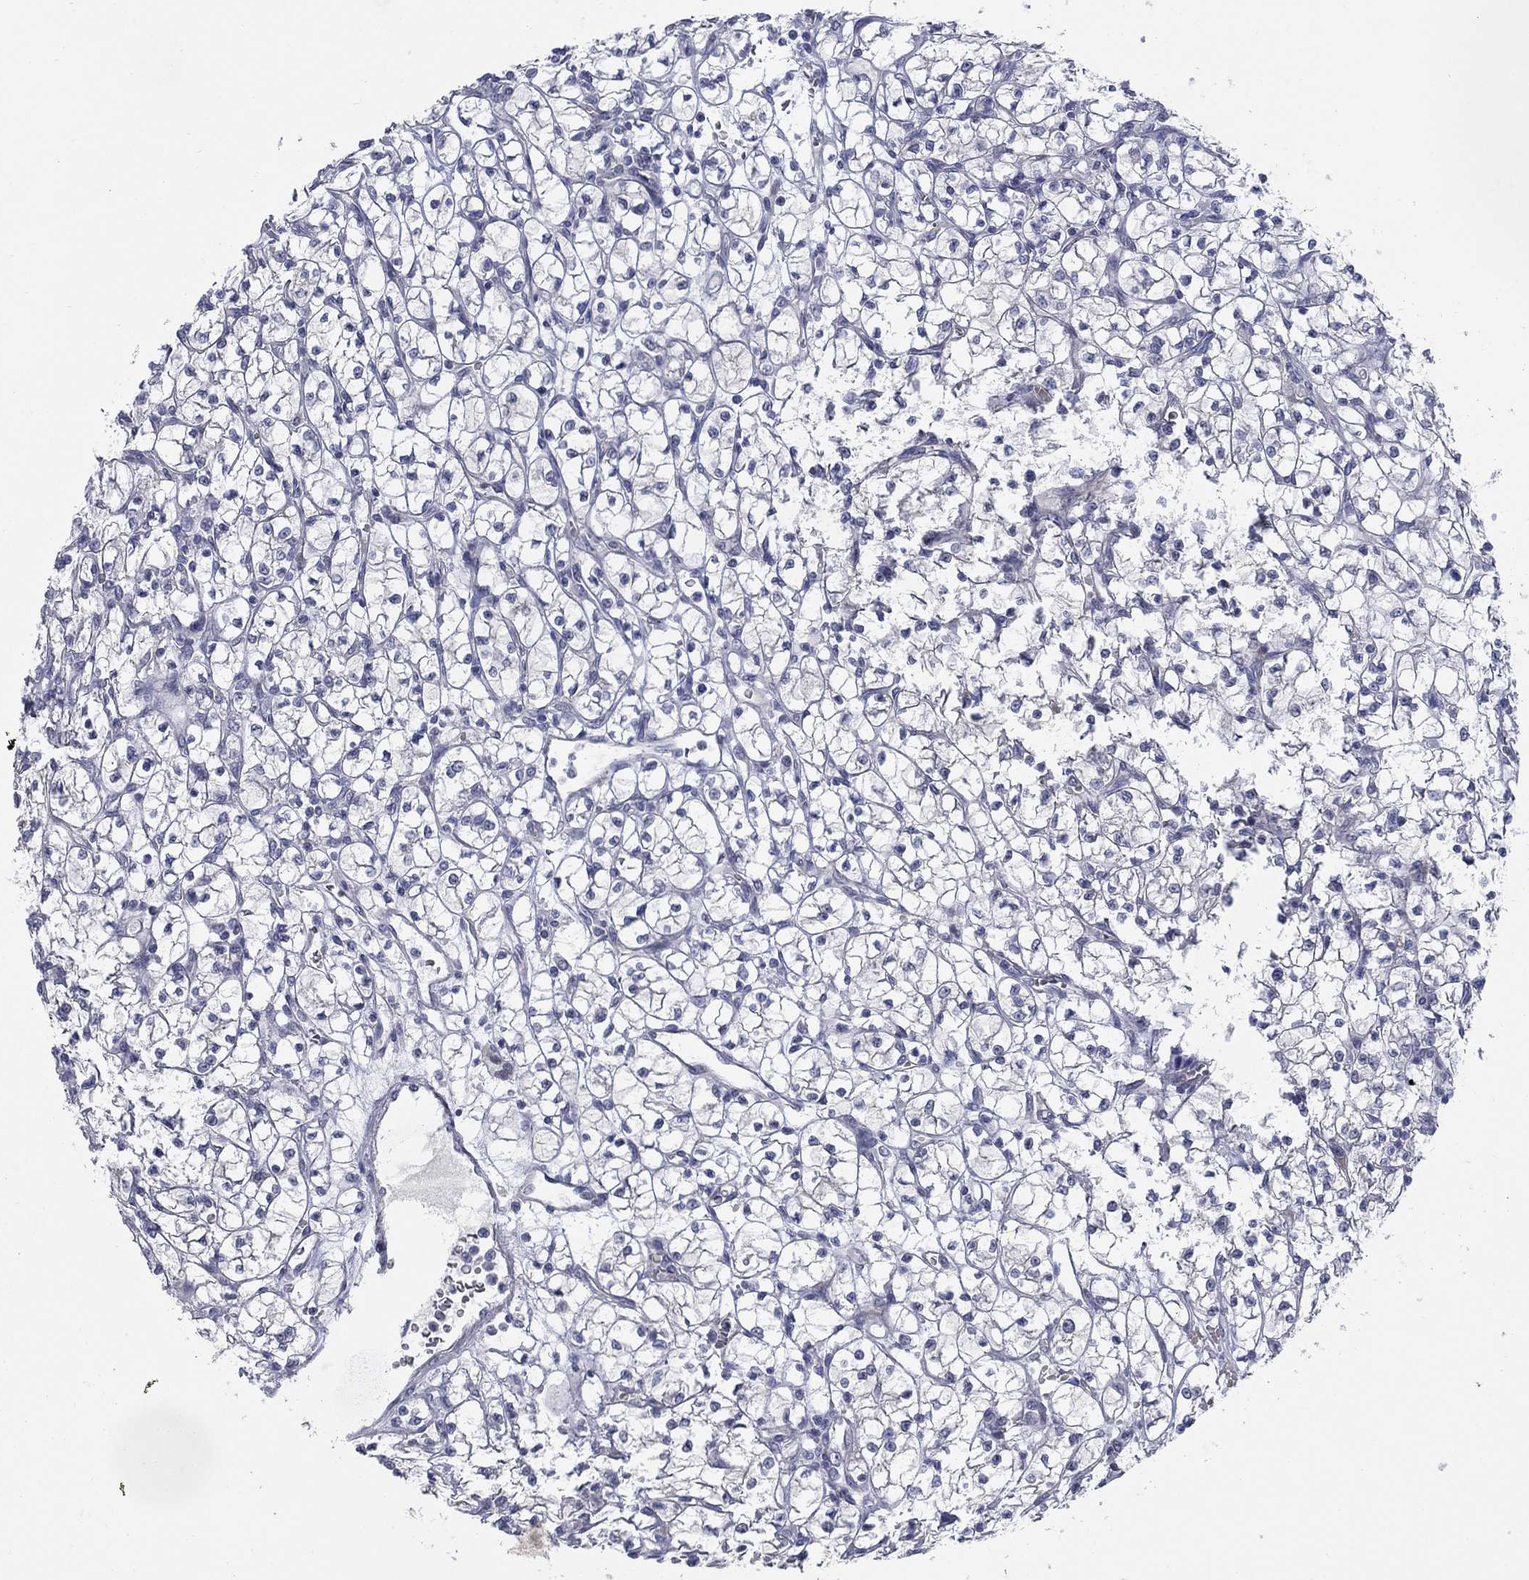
{"staining": {"intensity": "negative", "quantity": "none", "location": "none"}, "tissue": "renal cancer", "cell_type": "Tumor cells", "image_type": "cancer", "snomed": [{"axis": "morphology", "description": "Adenocarcinoma, NOS"}, {"axis": "topography", "description": "Kidney"}], "caption": "Protein analysis of renal adenocarcinoma demonstrates no significant positivity in tumor cells.", "gene": "DNER", "patient": {"sex": "female", "age": 64}}